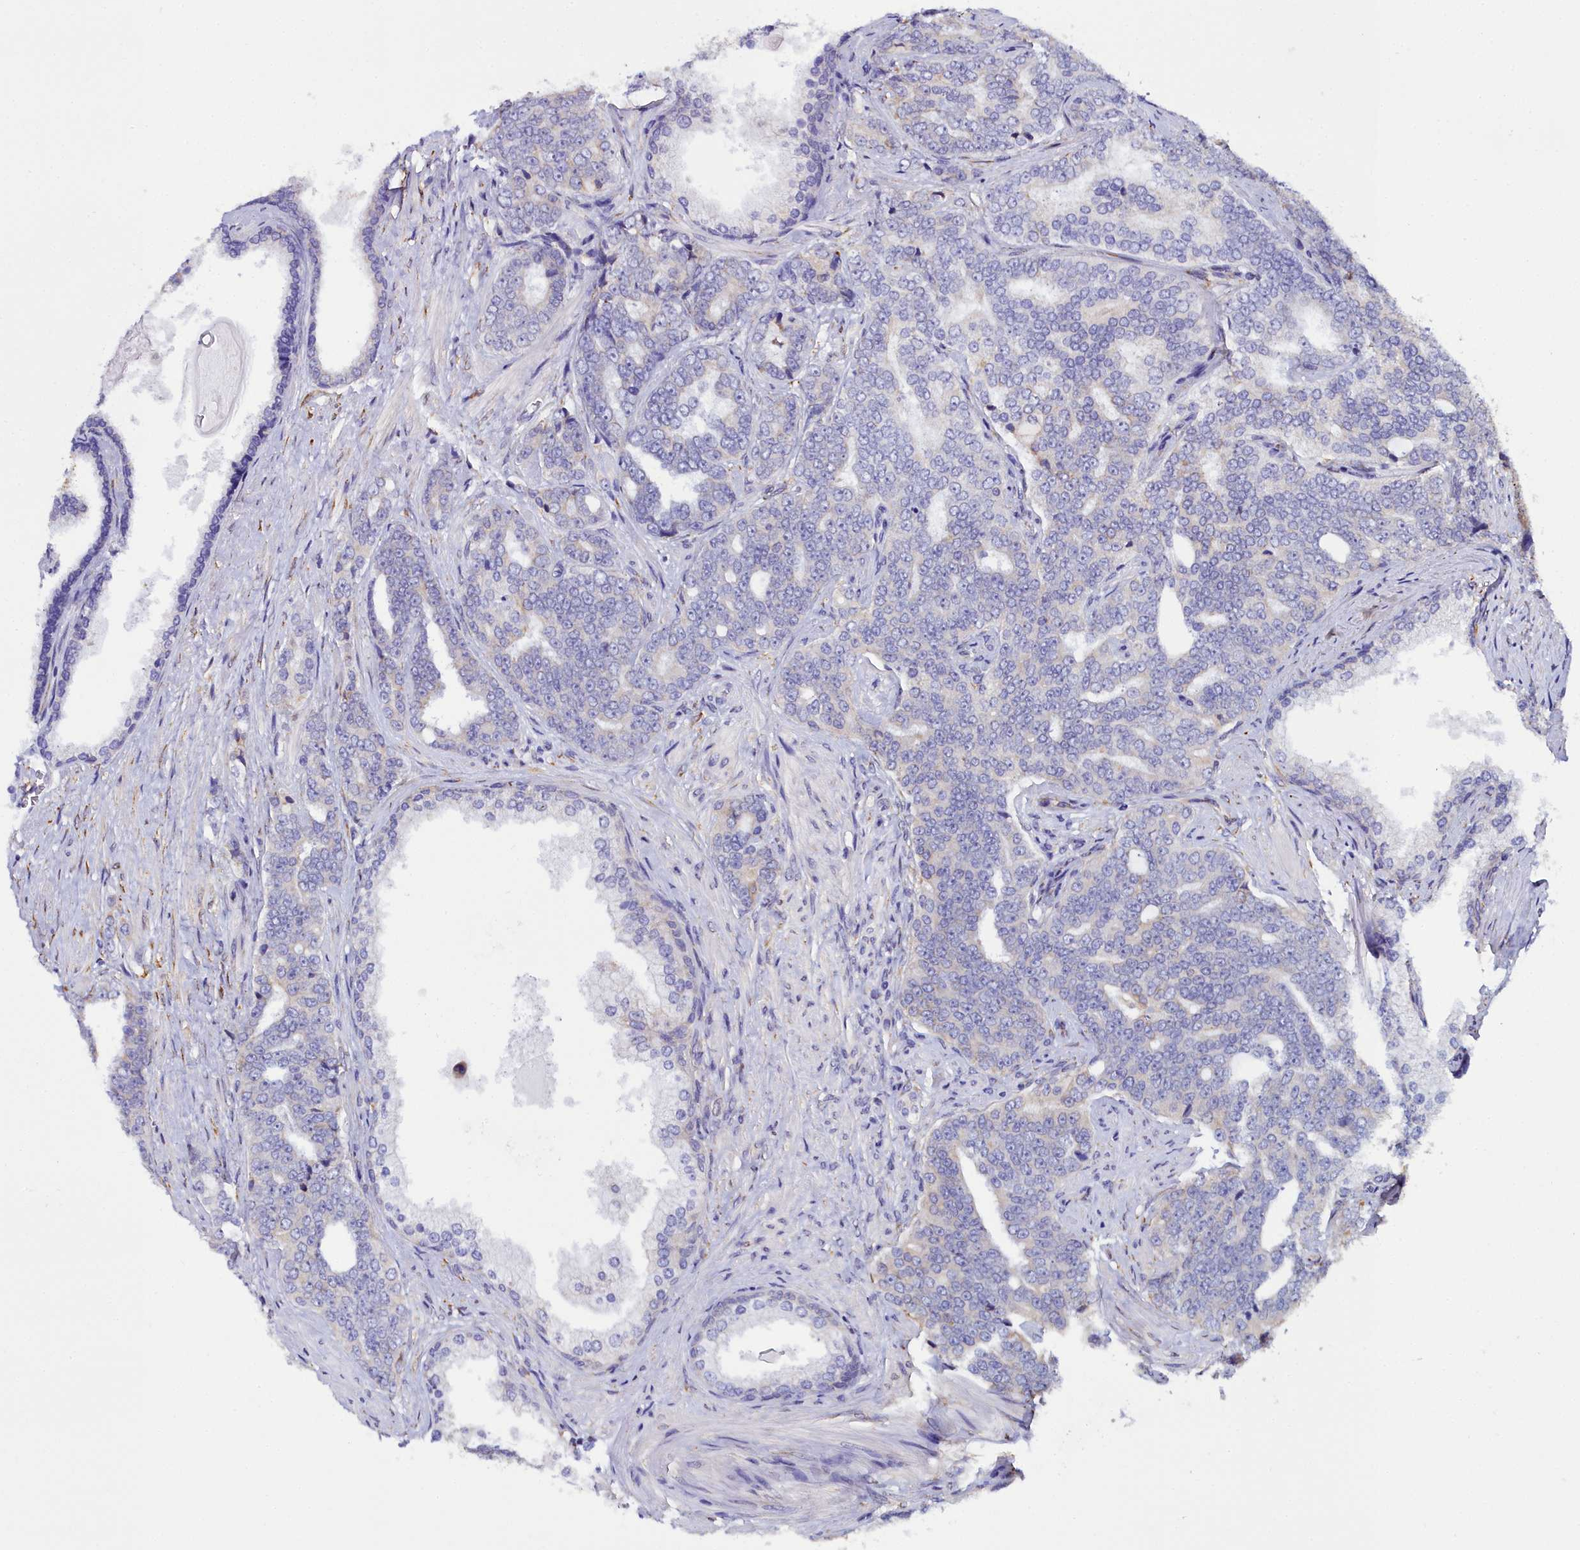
{"staining": {"intensity": "weak", "quantity": "<25%", "location": "cytoplasmic/membranous"}, "tissue": "prostate cancer", "cell_type": "Tumor cells", "image_type": "cancer", "snomed": [{"axis": "morphology", "description": "Adenocarcinoma, High grade"}, {"axis": "topography", "description": "Prostate"}], "caption": "The histopathology image reveals no significant positivity in tumor cells of prostate high-grade adenocarcinoma.", "gene": "TXNDC5", "patient": {"sex": "male", "age": 67}}